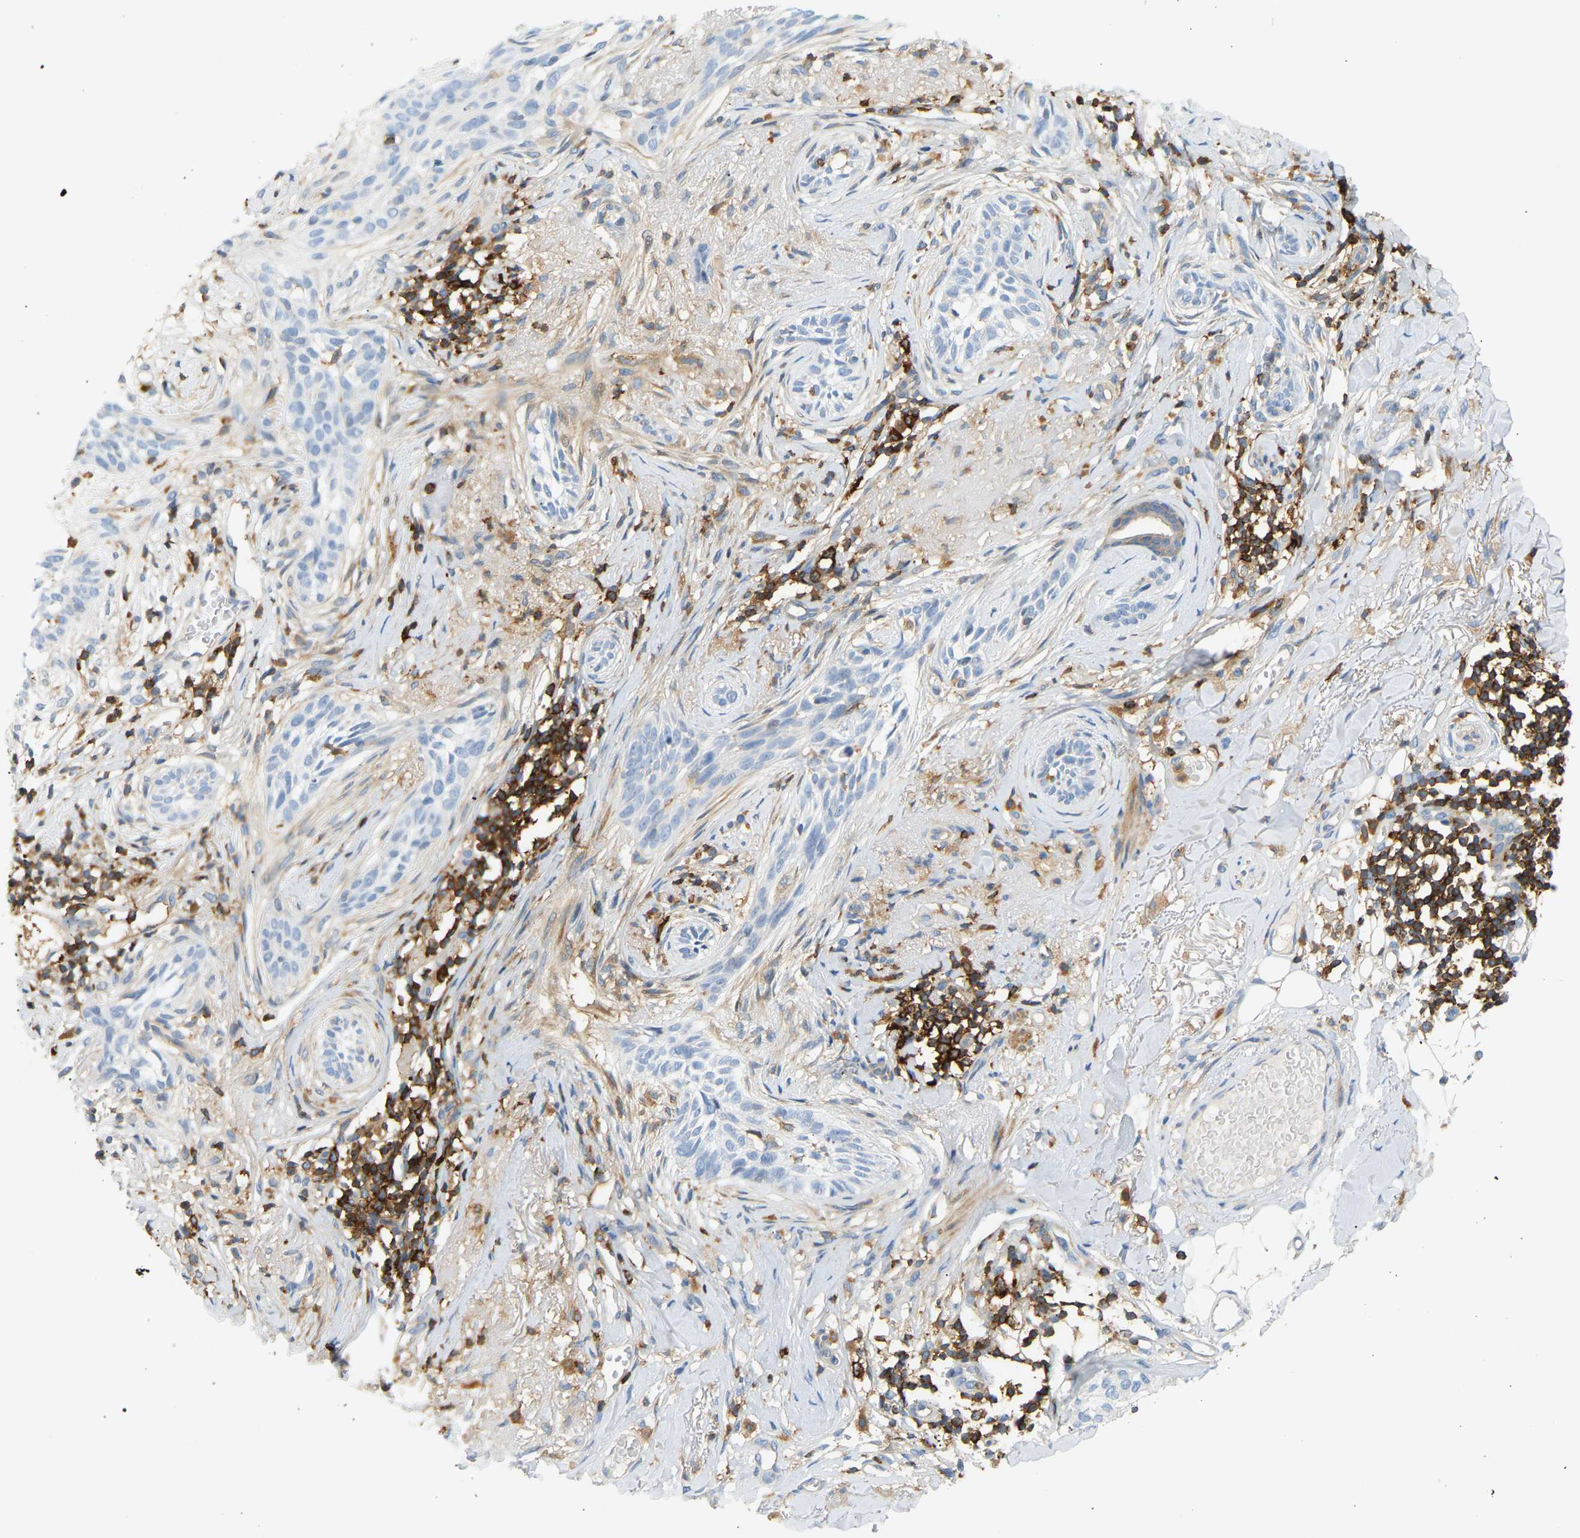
{"staining": {"intensity": "negative", "quantity": "none", "location": "none"}, "tissue": "skin cancer", "cell_type": "Tumor cells", "image_type": "cancer", "snomed": [{"axis": "morphology", "description": "Basal cell carcinoma"}, {"axis": "topography", "description": "Skin"}], "caption": "Skin cancer (basal cell carcinoma) stained for a protein using immunohistochemistry (IHC) exhibits no positivity tumor cells.", "gene": "FNBP1", "patient": {"sex": "female", "age": 88}}